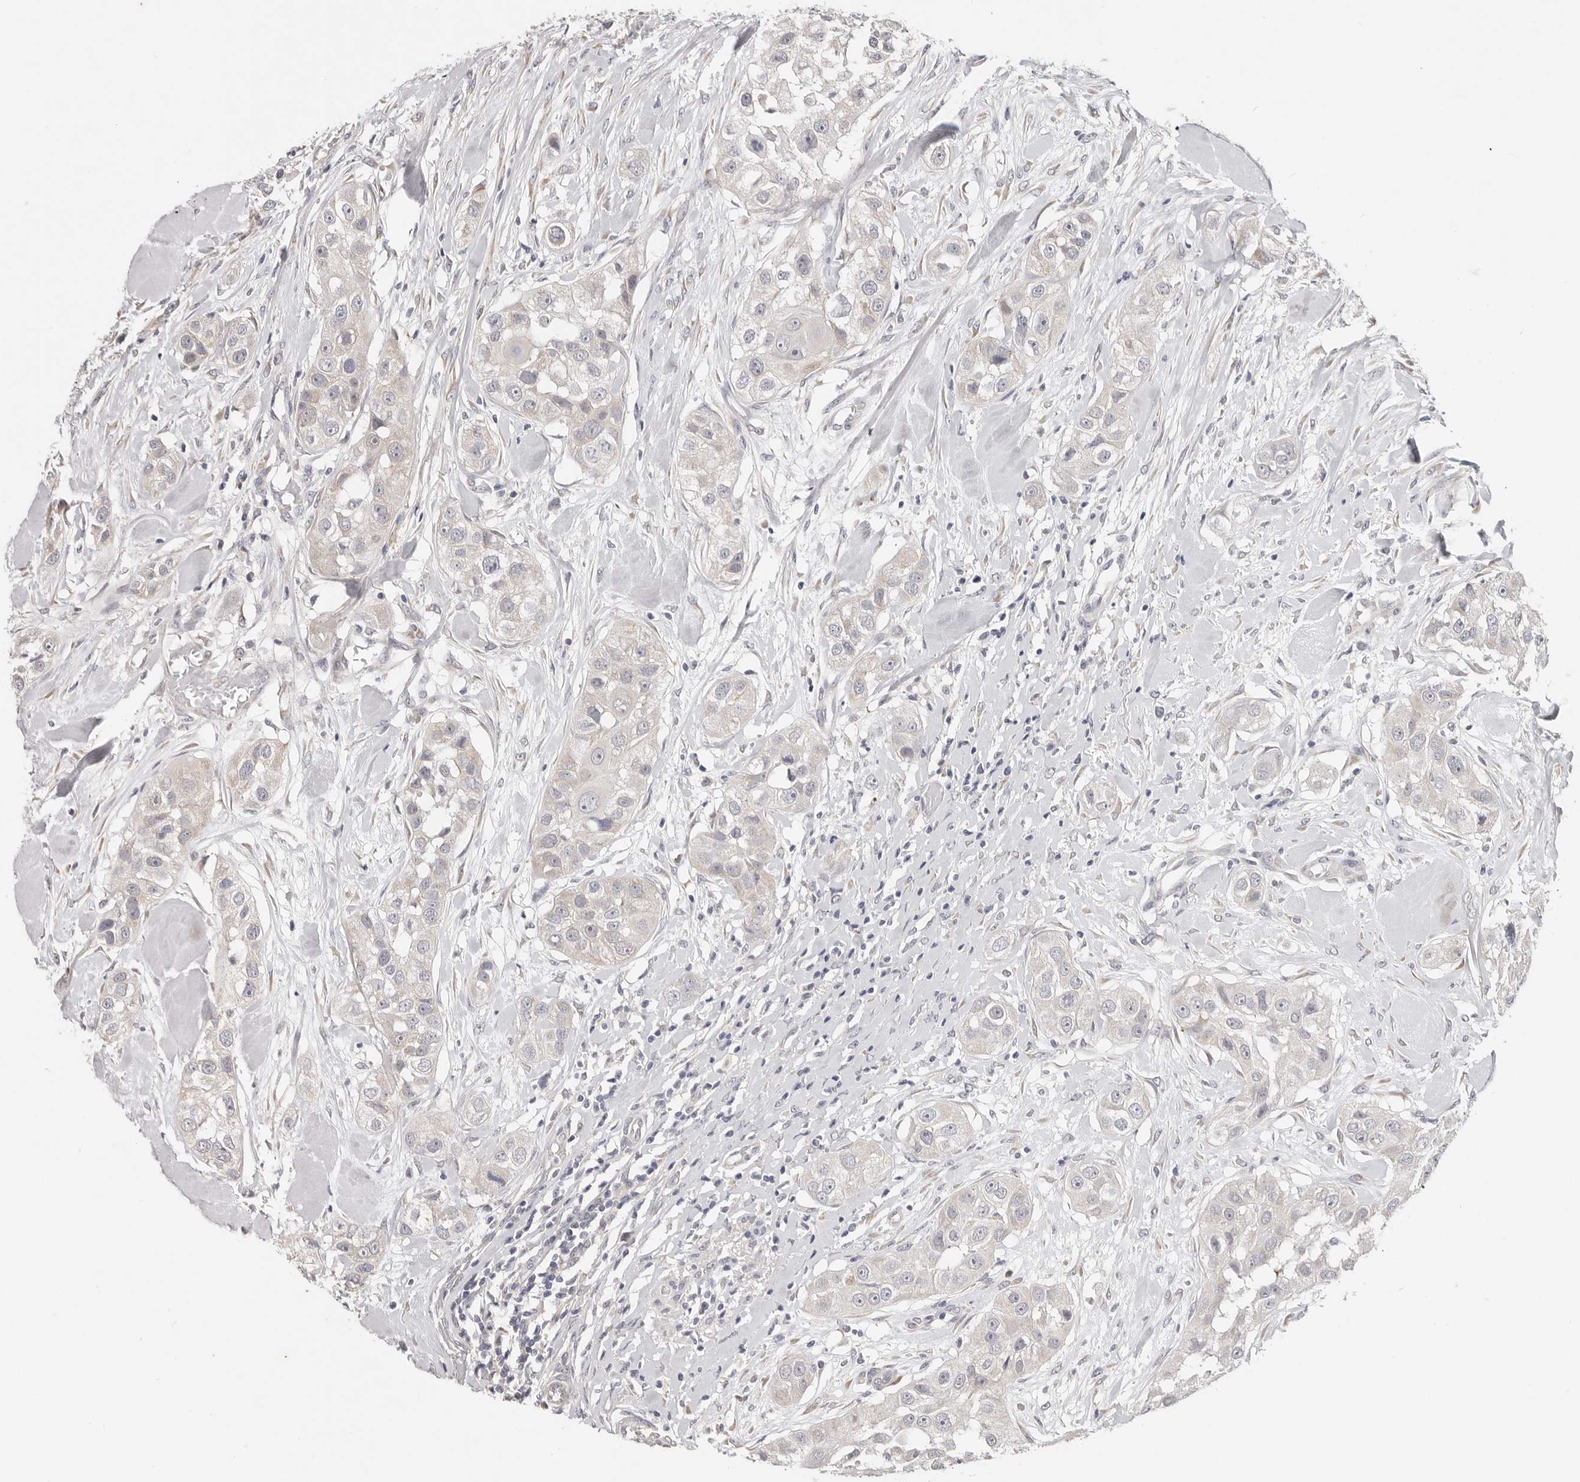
{"staining": {"intensity": "negative", "quantity": "none", "location": "none"}, "tissue": "head and neck cancer", "cell_type": "Tumor cells", "image_type": "cancer", "snomed": [{"axis": "morphology", "description": "Normal tissue, NOS"}, {"axis": "morphology", "description": "Squamous cell carcinoma, NOS"}, {"axis": "topography", "description": "Skeletal muscle"}, {"axis": "topography", "description": "Head-Neck"}], "caption": "IHC image of neoplastic tissue: head and neck cancer stained with DAB reveals no significant protein staining in tumor cells.", "gene": "WDR77", "patient": {"sex": "male", "age": 51}}